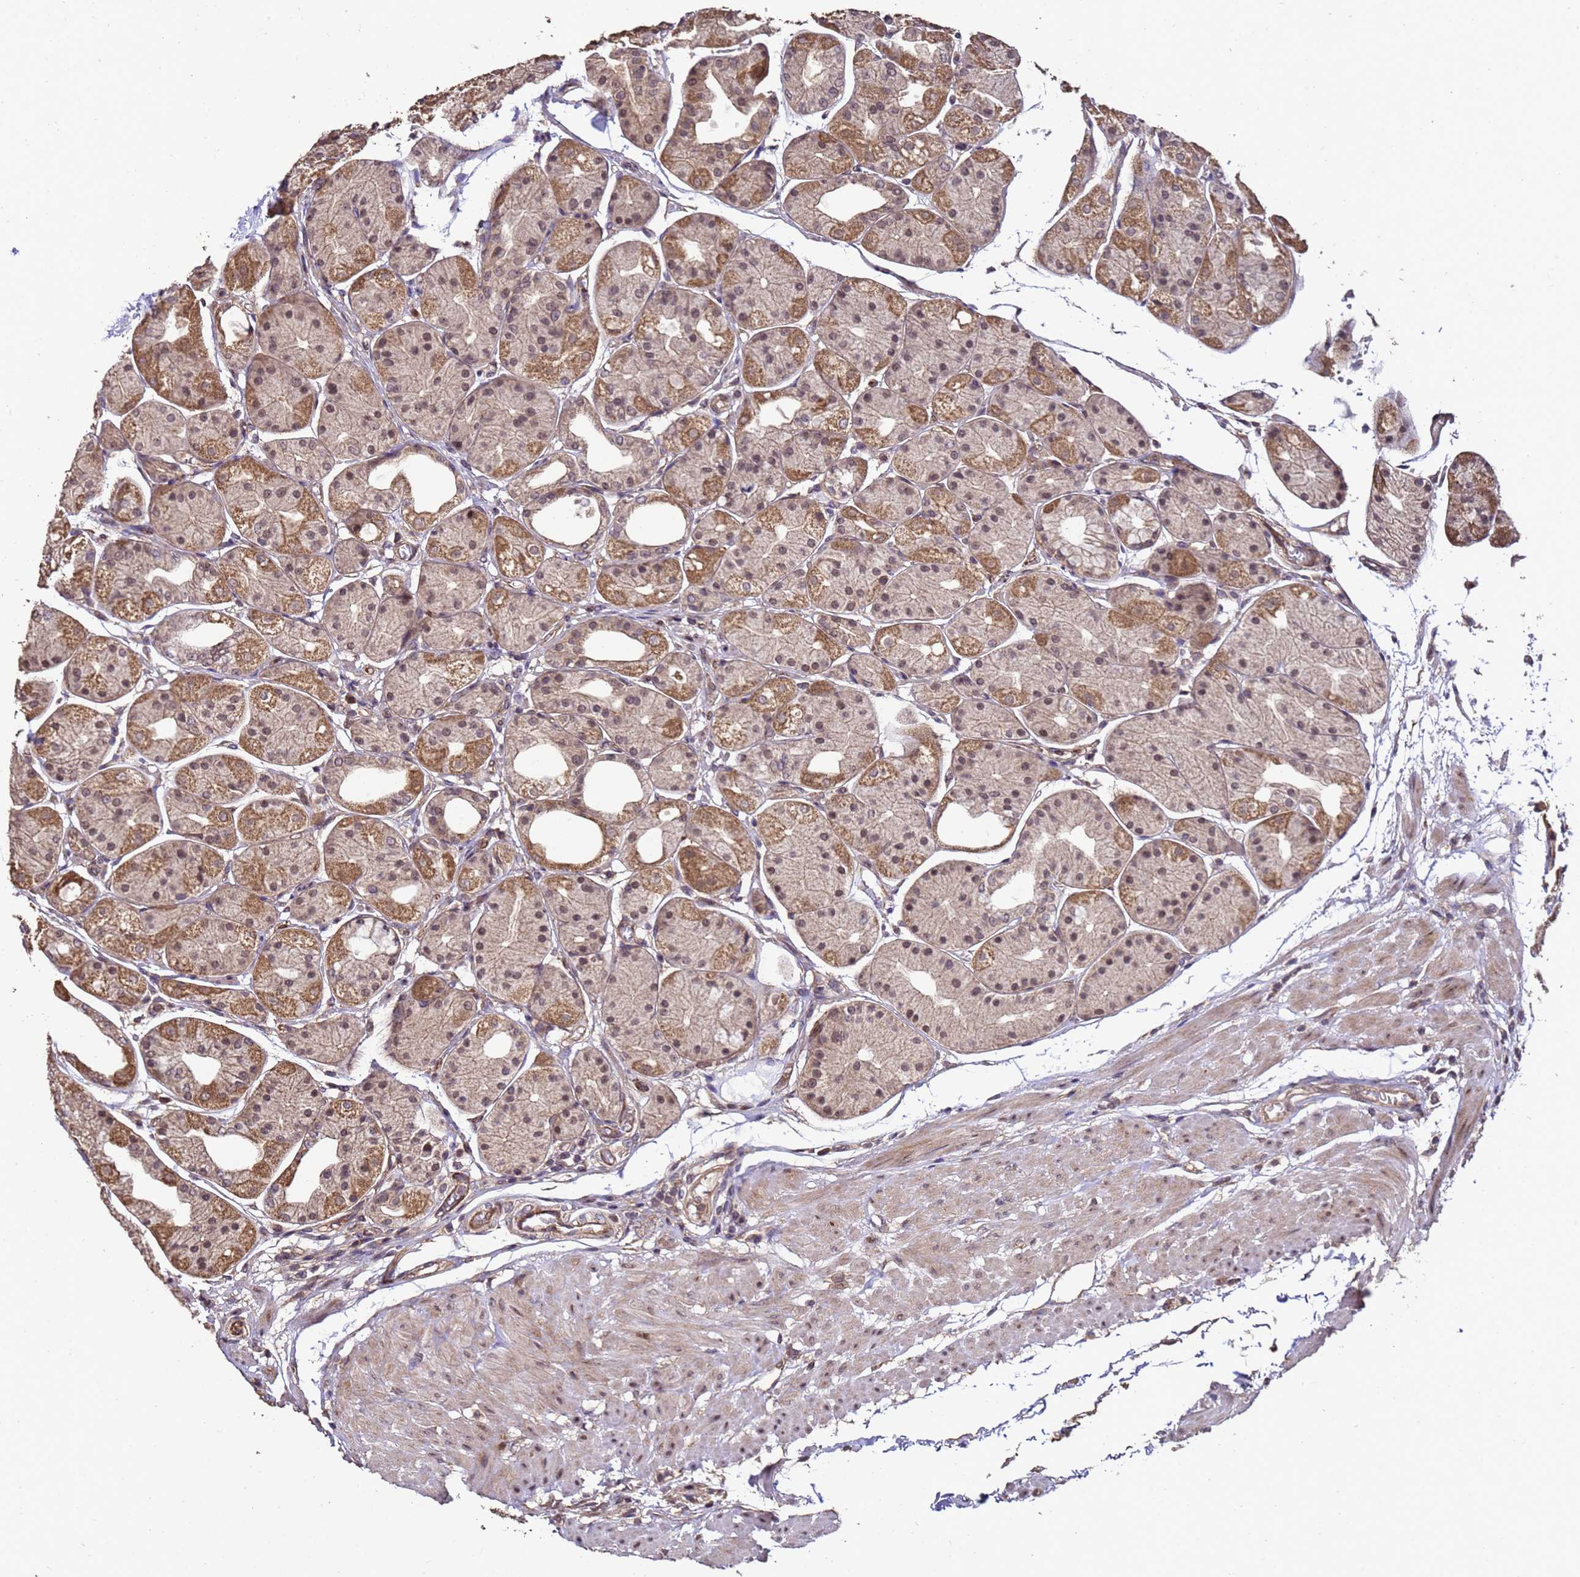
{"staining": {"intensity": "moderate", "quantity": ">75%", "location": "cytoplasmic/membranous,nuclear"}, "tissue": "stomach", "cell_type": "Glandular cells", "image_type": "normal", "snomed": [{"axis": "morphology", "description": "Normal tissue, NOS"}, {"axis": "topography", "description": "Stomach, upper"}], "caption": "Protein staining of unremarkable stomach reveals moderate cytoplasmic/membranous,nuclear staining in approximately >75% of glandular cells.", "gene": "PRODH", "patient": {"sex": "male", "age": 72}}